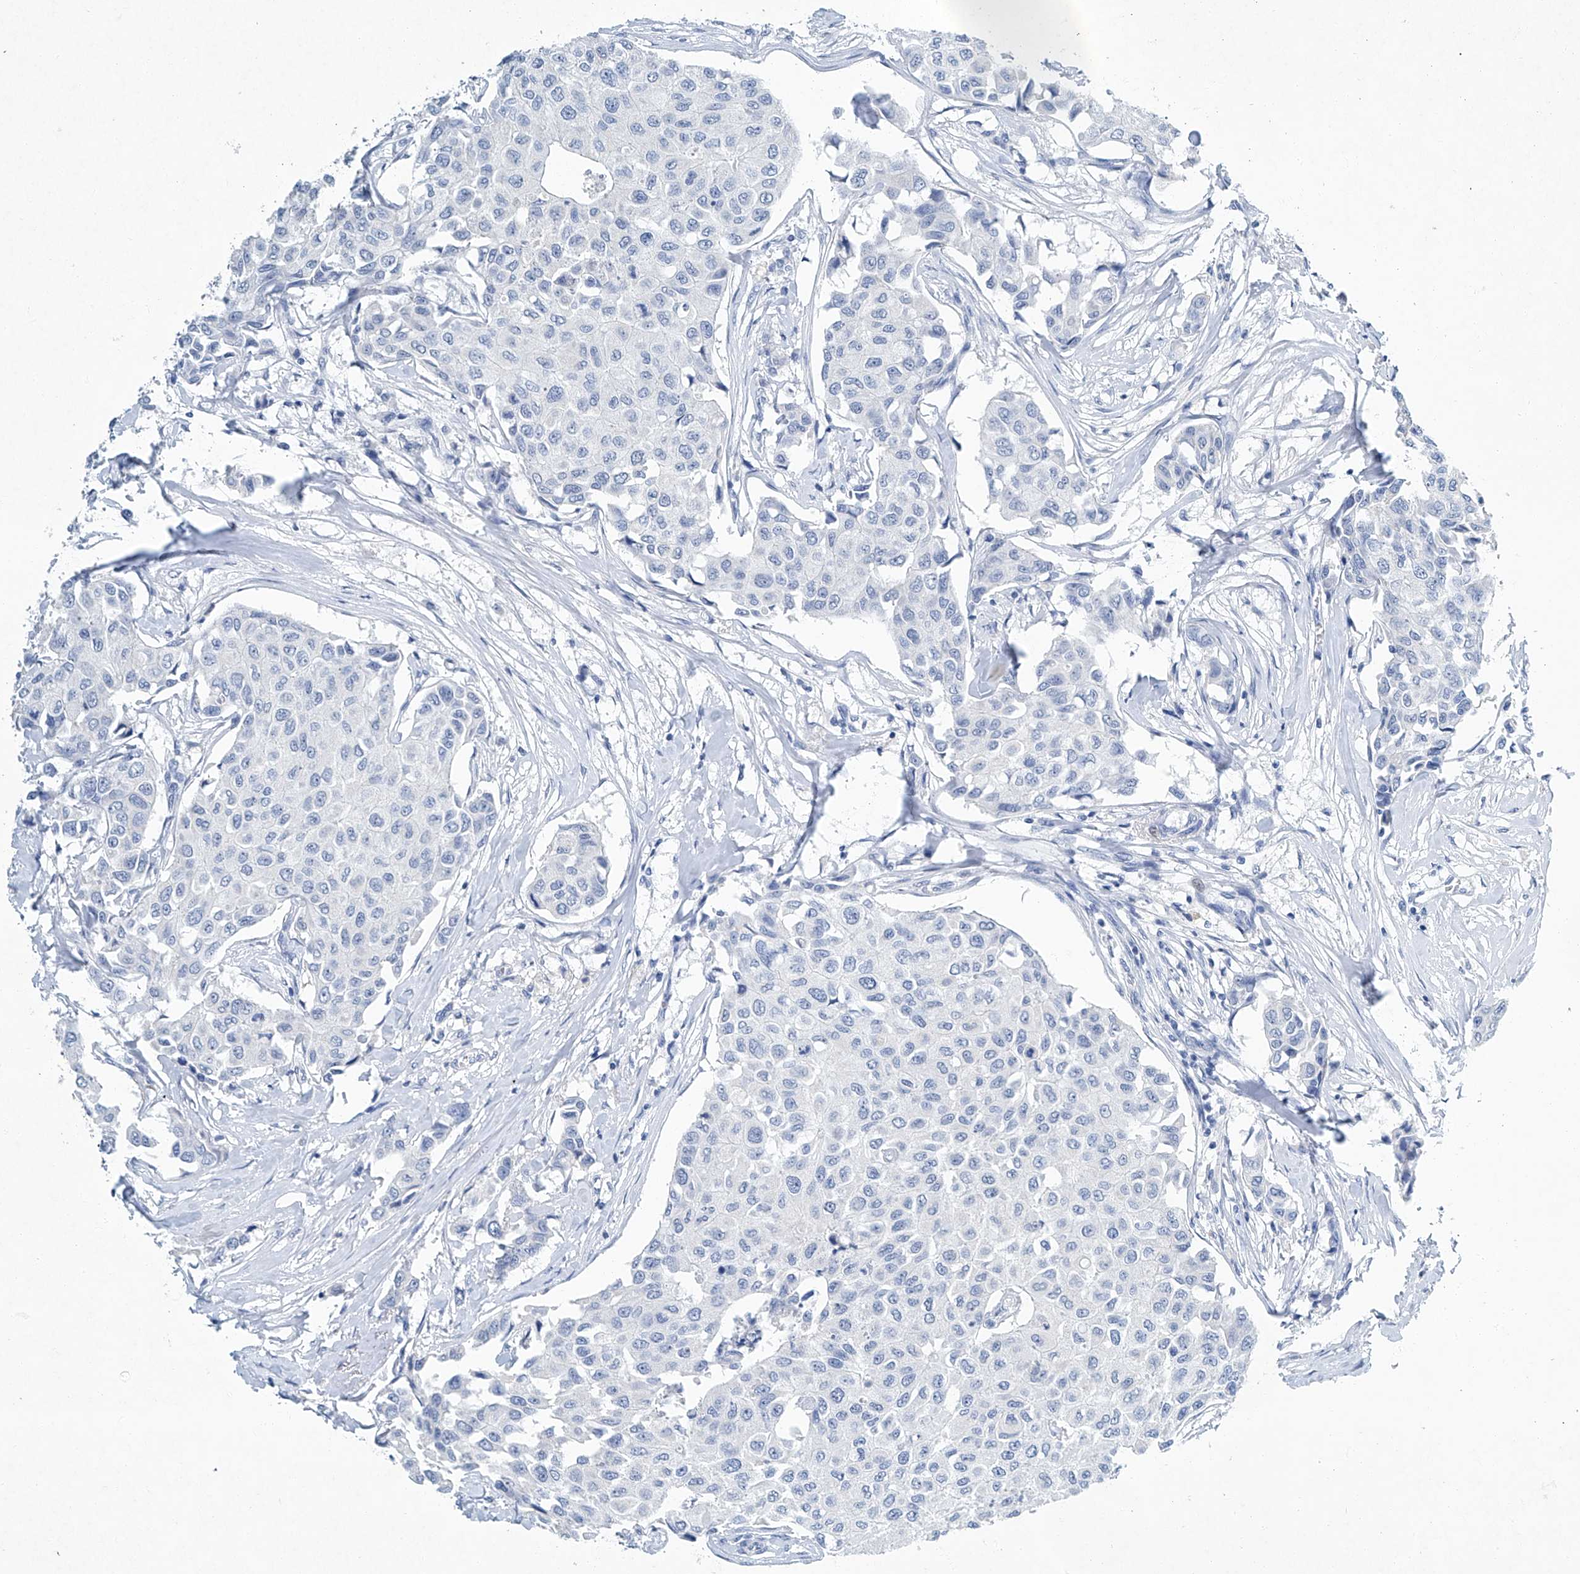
{"staining": {"intensity": "negative", "quantity": "none", "location": "none"}, "tissue": "breast cancer", "cell_type": "Tumor cells", "image_type": "cancer", "snomed": [{"axis": "morphology", "description": "Duct carcinoma"}, {"axis": "topography", "description": "Breast"}], "caption": "A high-resolution micrograph shows immunohistochemistry (IHC) staining of breast intraductal carcinoma, which shows no significant staining in tumor cells.", "gene": "CYP2A7", "patient": {"sex": "female", "age": 80}}